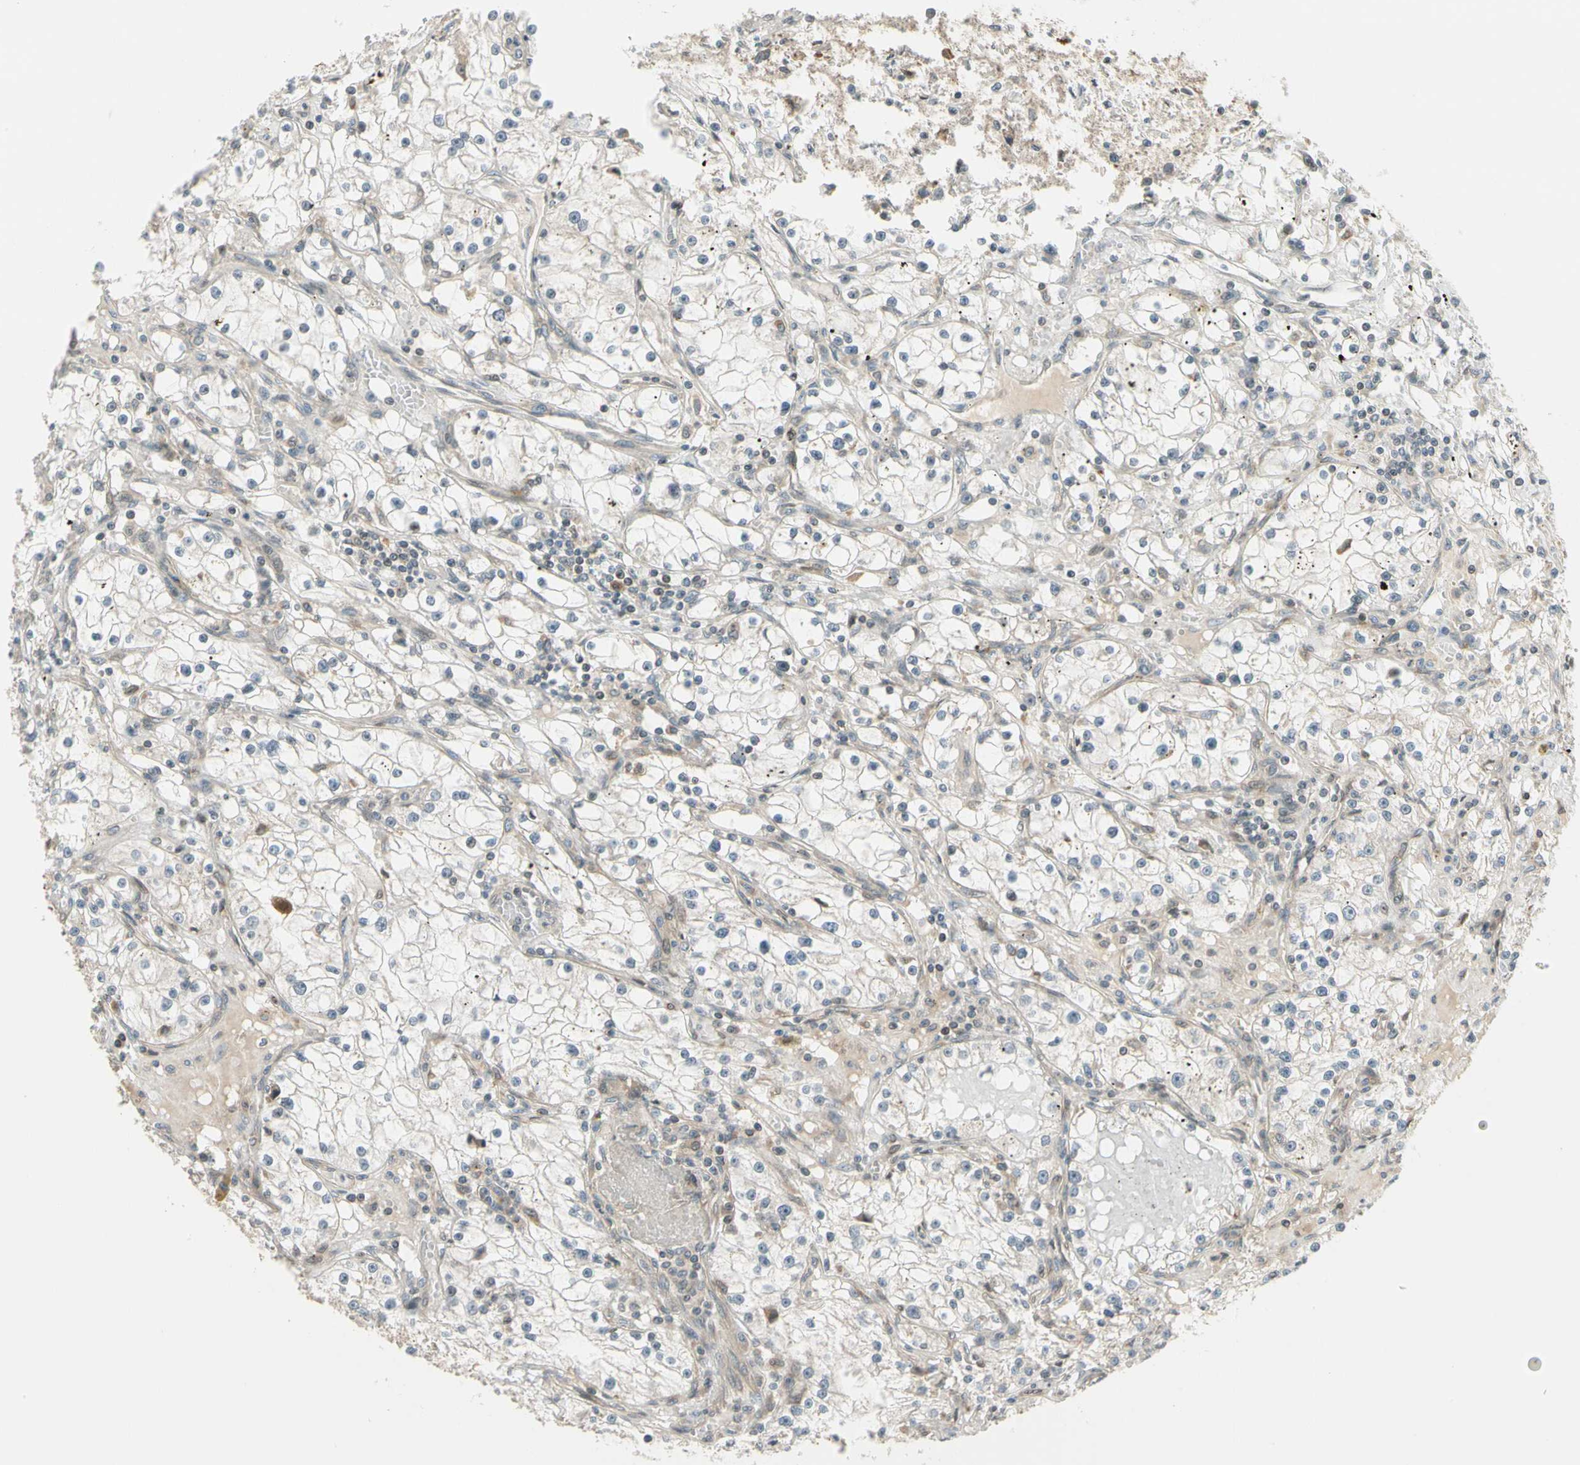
{"staining": {"intensity": "negative", "quantity": "none", "location": "none"}, "tissue": "renal cancer", "cell_type": "Tumor cells", "image_type": "cancer", "snomed": [{"axis": "morphology", "description": "Adenocarcinoma, NOS"}, {"axis": "topography", "description": "Kidney"}], "caption": "Protein analysis of renal adenocarcinoma reveals no significant positivity in tumor cells. (Brightfield microscopy of DAB IHC at high magnification).", "gene": "TRIO", "patient": {"sex": "male", "age": 56}}